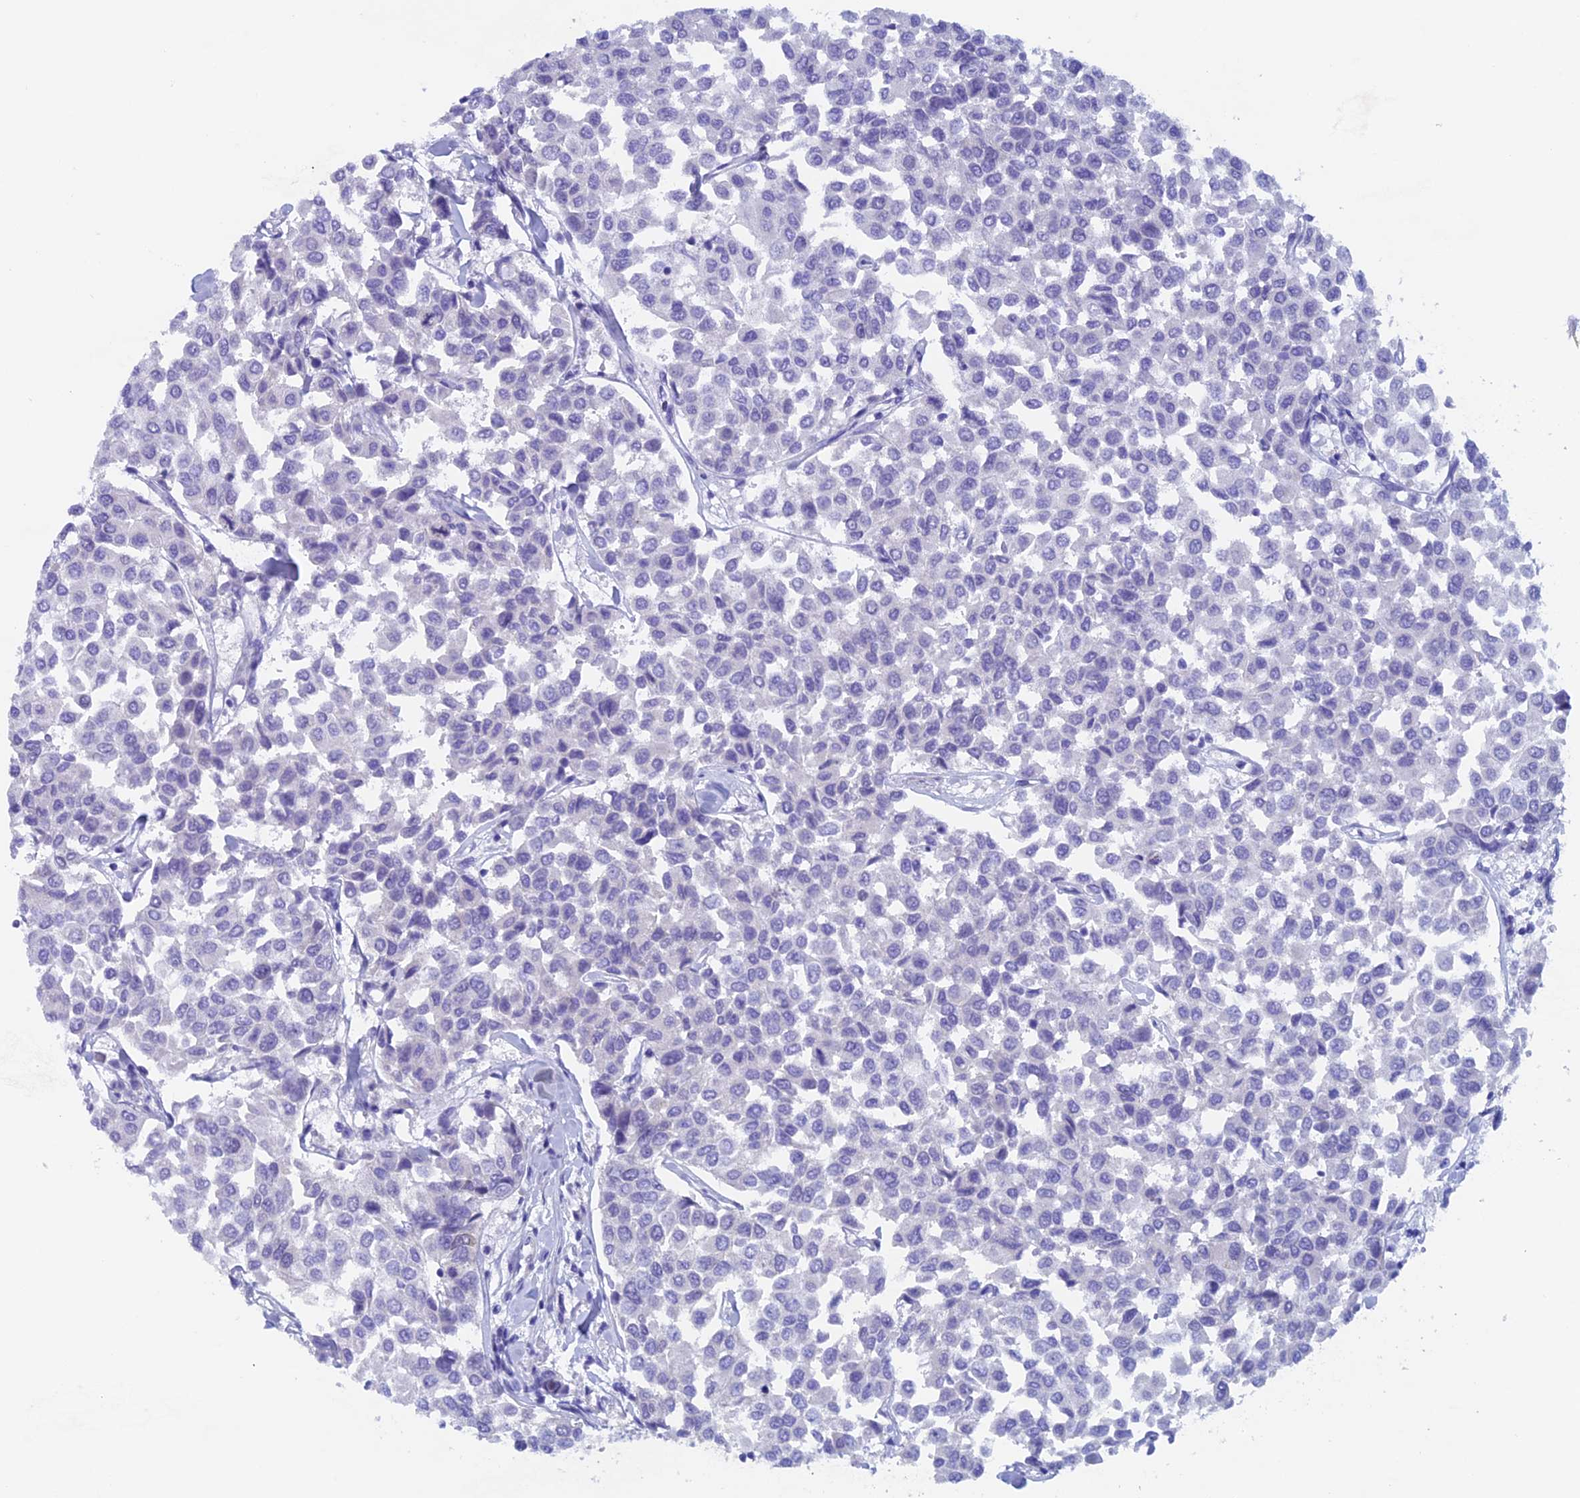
{"staining": {"intensity": "negative", "quantity": "none", "location": "none"}, "tissue": "breast cancer", "cell_type": "Tumor cells", "image_type": "cancer", "snomed": [{"axis": "morphology", "description": "Duct carcinoma"}, {"axis": "topography", "description": "Breast"}], "caption": "Tumor cells are negative for protein expression in human infiltrating ductal carcinoma (breast).", "gene": "PSMC3IP", "patient": {"sex": "female", "age": 55}}